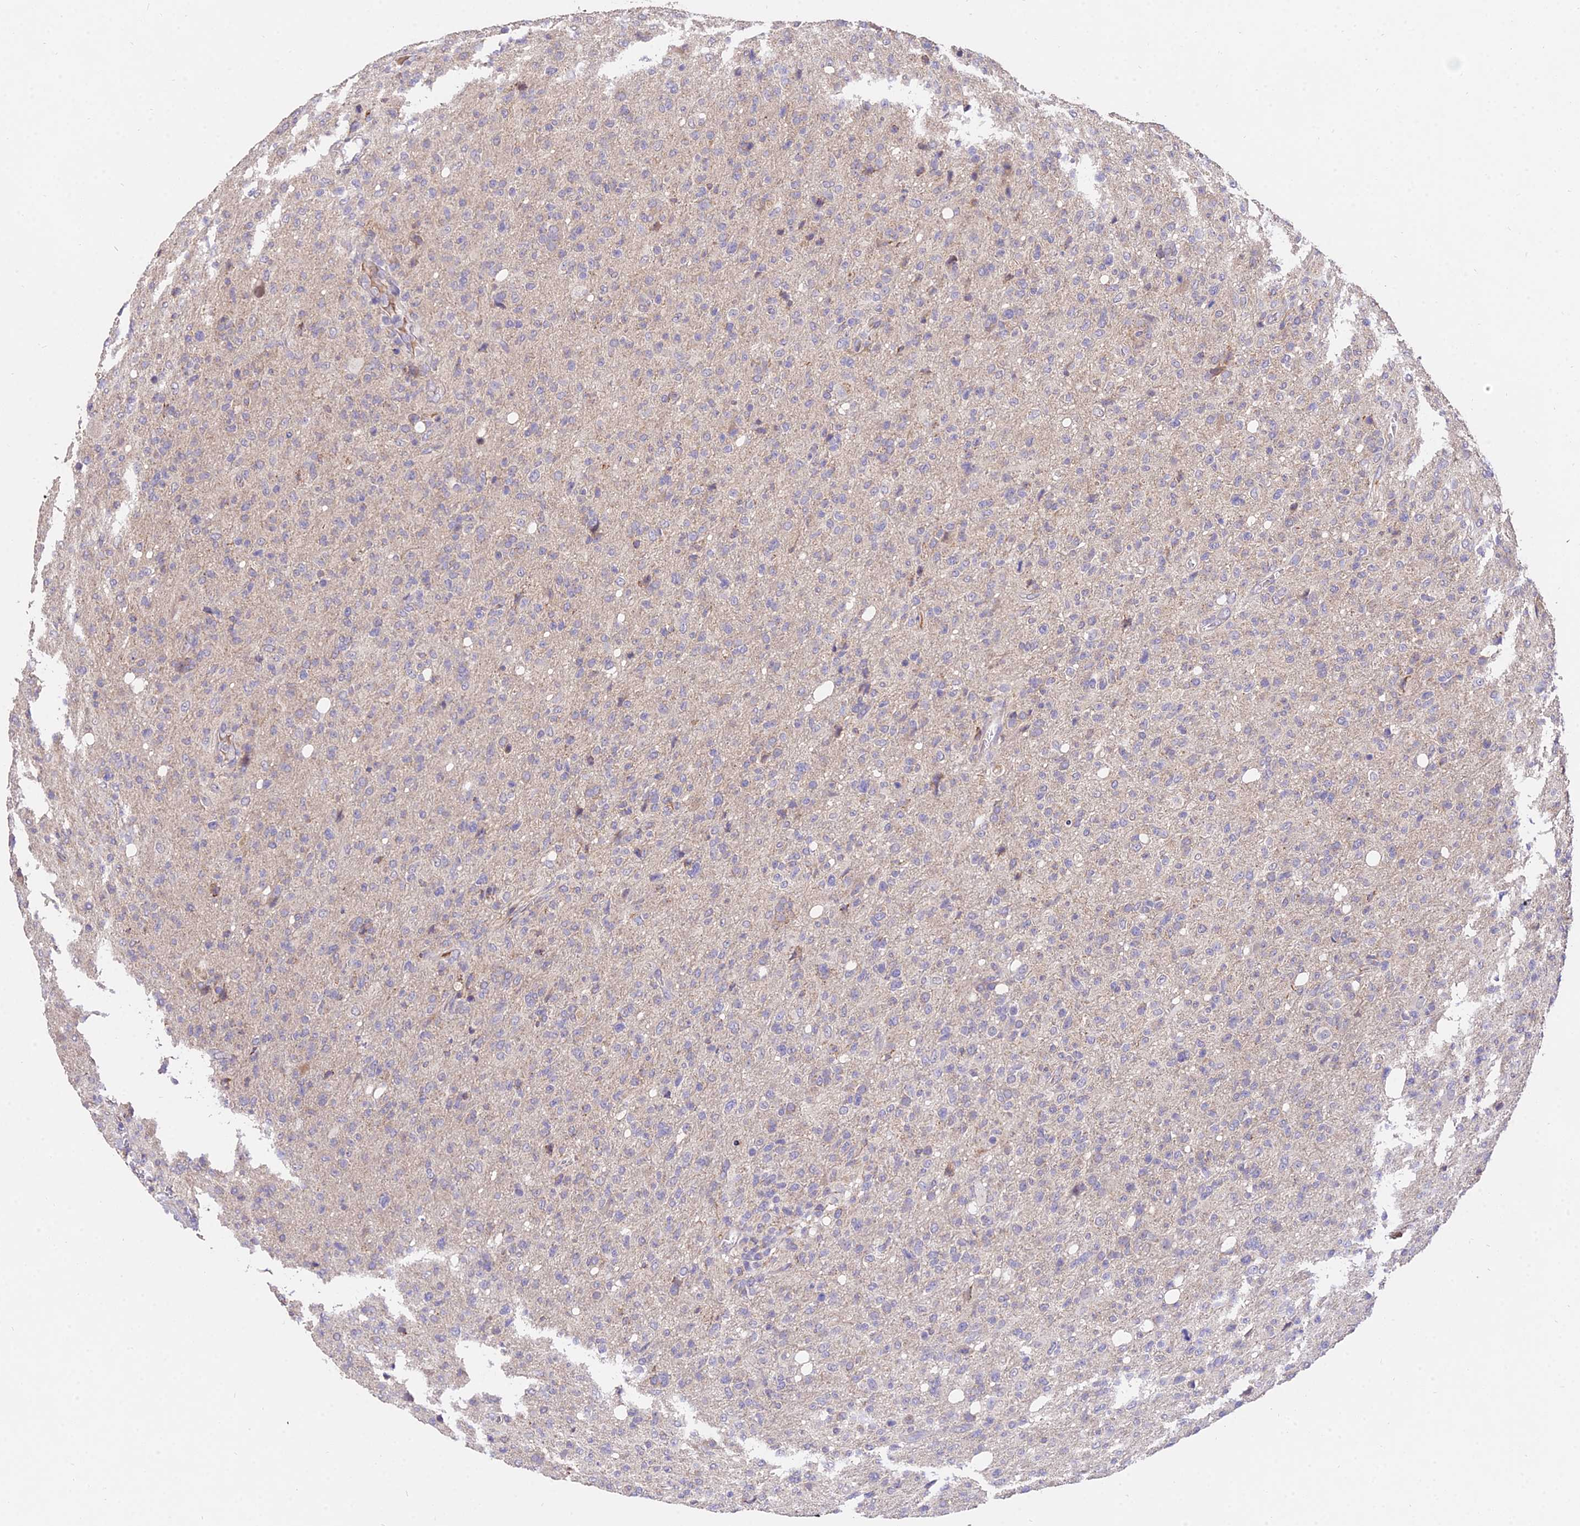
{"staining": {"intensity": "negative", "quantity": "none", "location": "none"}, "tissue": "glioma", "cell_type": "Tumor cells", "image_type": "cancer", "snomed": [{"axis": "morphology", "description": "Glioma, malignant, High grade"}, {"axis": "topography", "description": "Brain"}], "caption": "DAB immunohistochemical staining of human glioma displays no significant expression in tumor cells.", "gene": "WDR5B", "patient": {"sex": "female", "age": 57}}